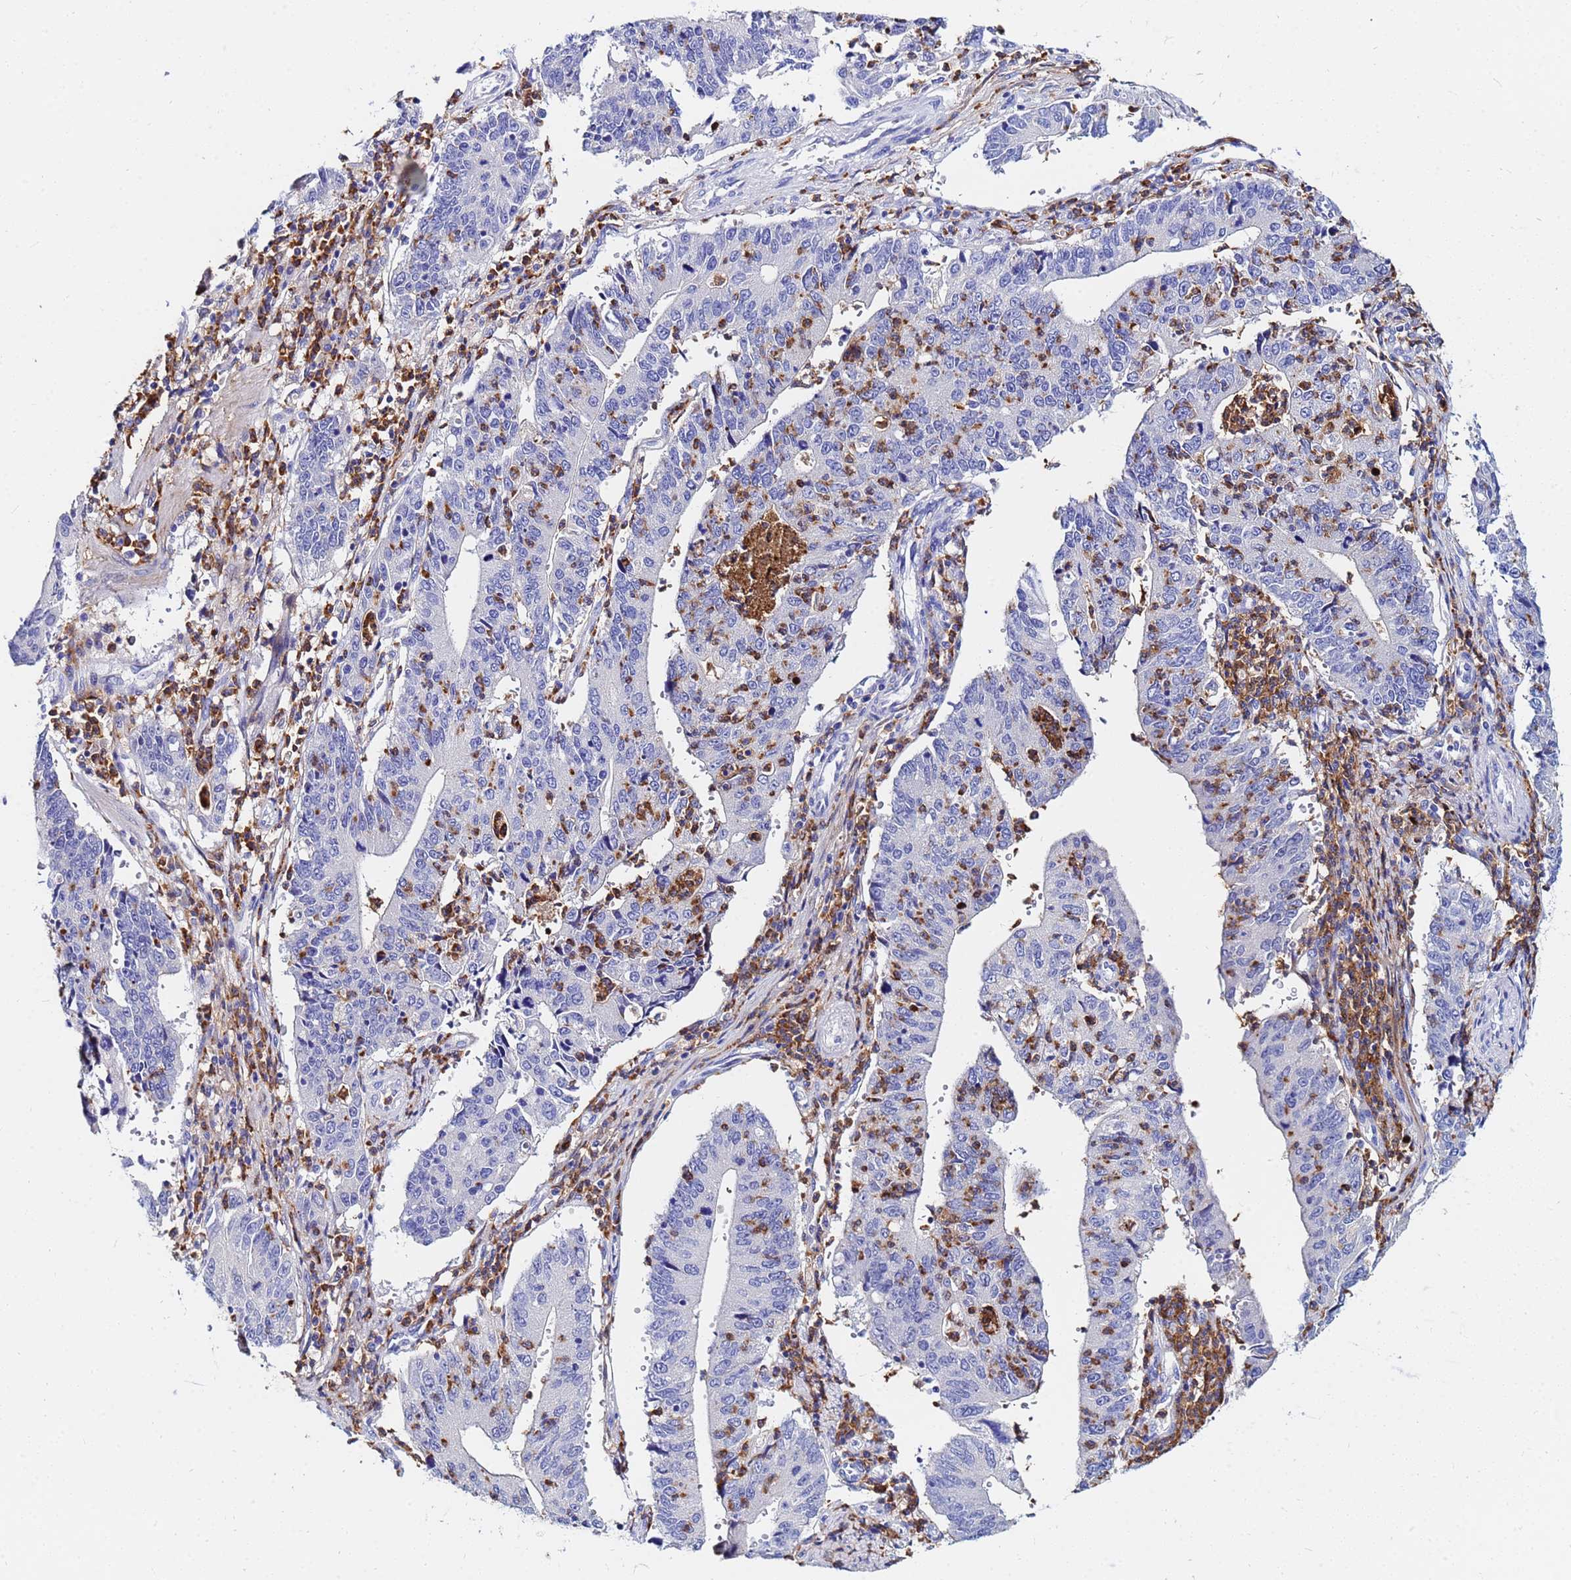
{"staining": {"intensity": "negative", "quantity": "none", "location": "none"}, "tissue": "stomach cancer", "cell_type": "Tumor cells", "image_type": "cancer", "snomed": [{"axis": "morphology", "description": "Adenocarcinoma, NOS"}, {"axis": "topography", "description": "Stomach"}], "caption": "The histopathology image reveals no staining of tumor cells in stomach cancer.", "gene": "BASP1", "patient": {"sex": "male", "age": 59}}